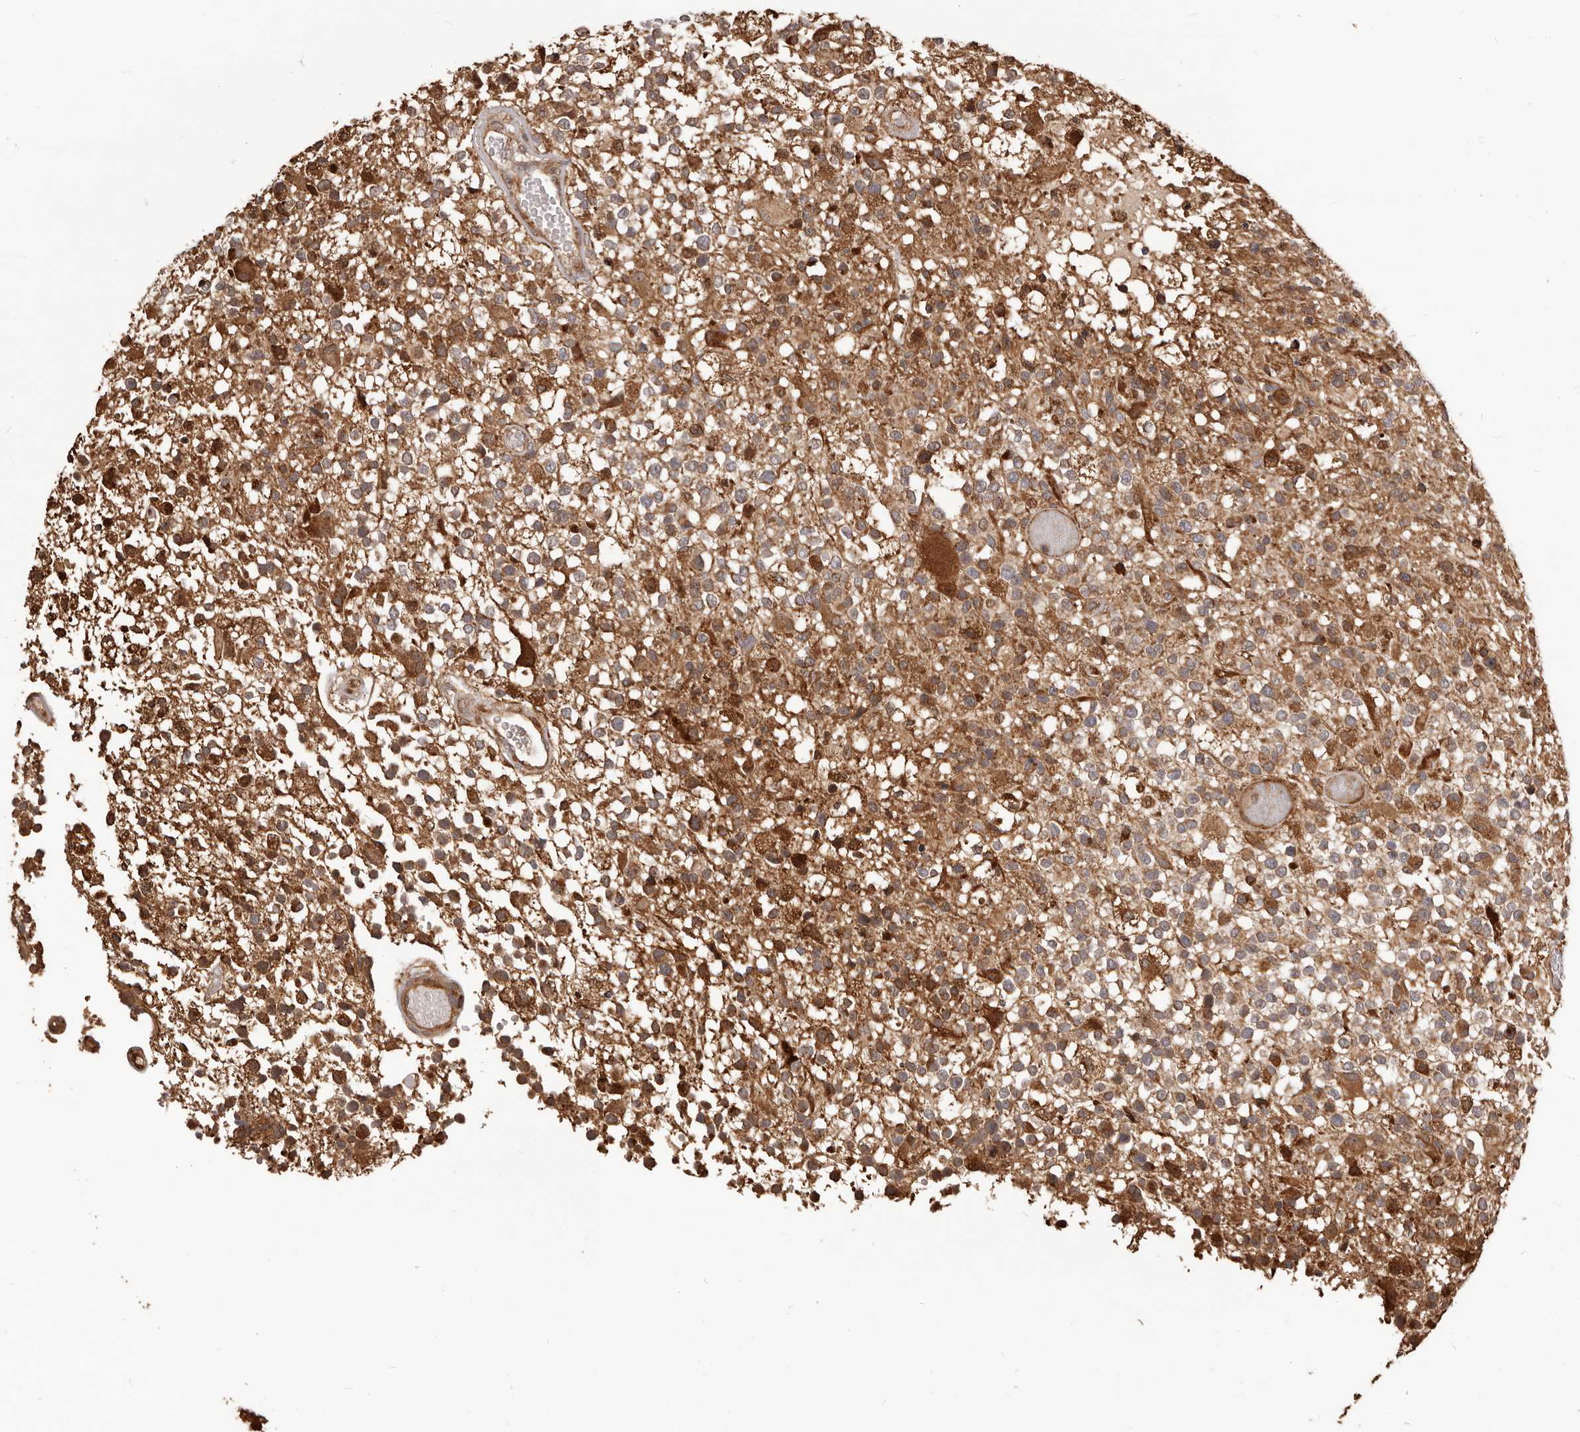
{"staining": {"intensity": "moderate", "quantity": ">75%", "location": "cytoplasmic/membranous"}, "tissue": "glioma", "cell_type": "Tumor cells", "image_type": "cancer", "snomed": [{"axis": "morphology", "description": "Glioma, malignant, High grade"}, {"axis": "morphology", "description": "Glioblastoma, NOS"}, {"axis": "topography", "description": "Brain"}], "caption": "High-power microscopy captured an immunohistochemistry (IHC) histopathology image of glioblastoma, revealing moderate cytoplasmic/membranous positivity in approximately >75% of tumor cells.", "gene": "MTO1", "patient": {"sex": "male", "age": 60}}